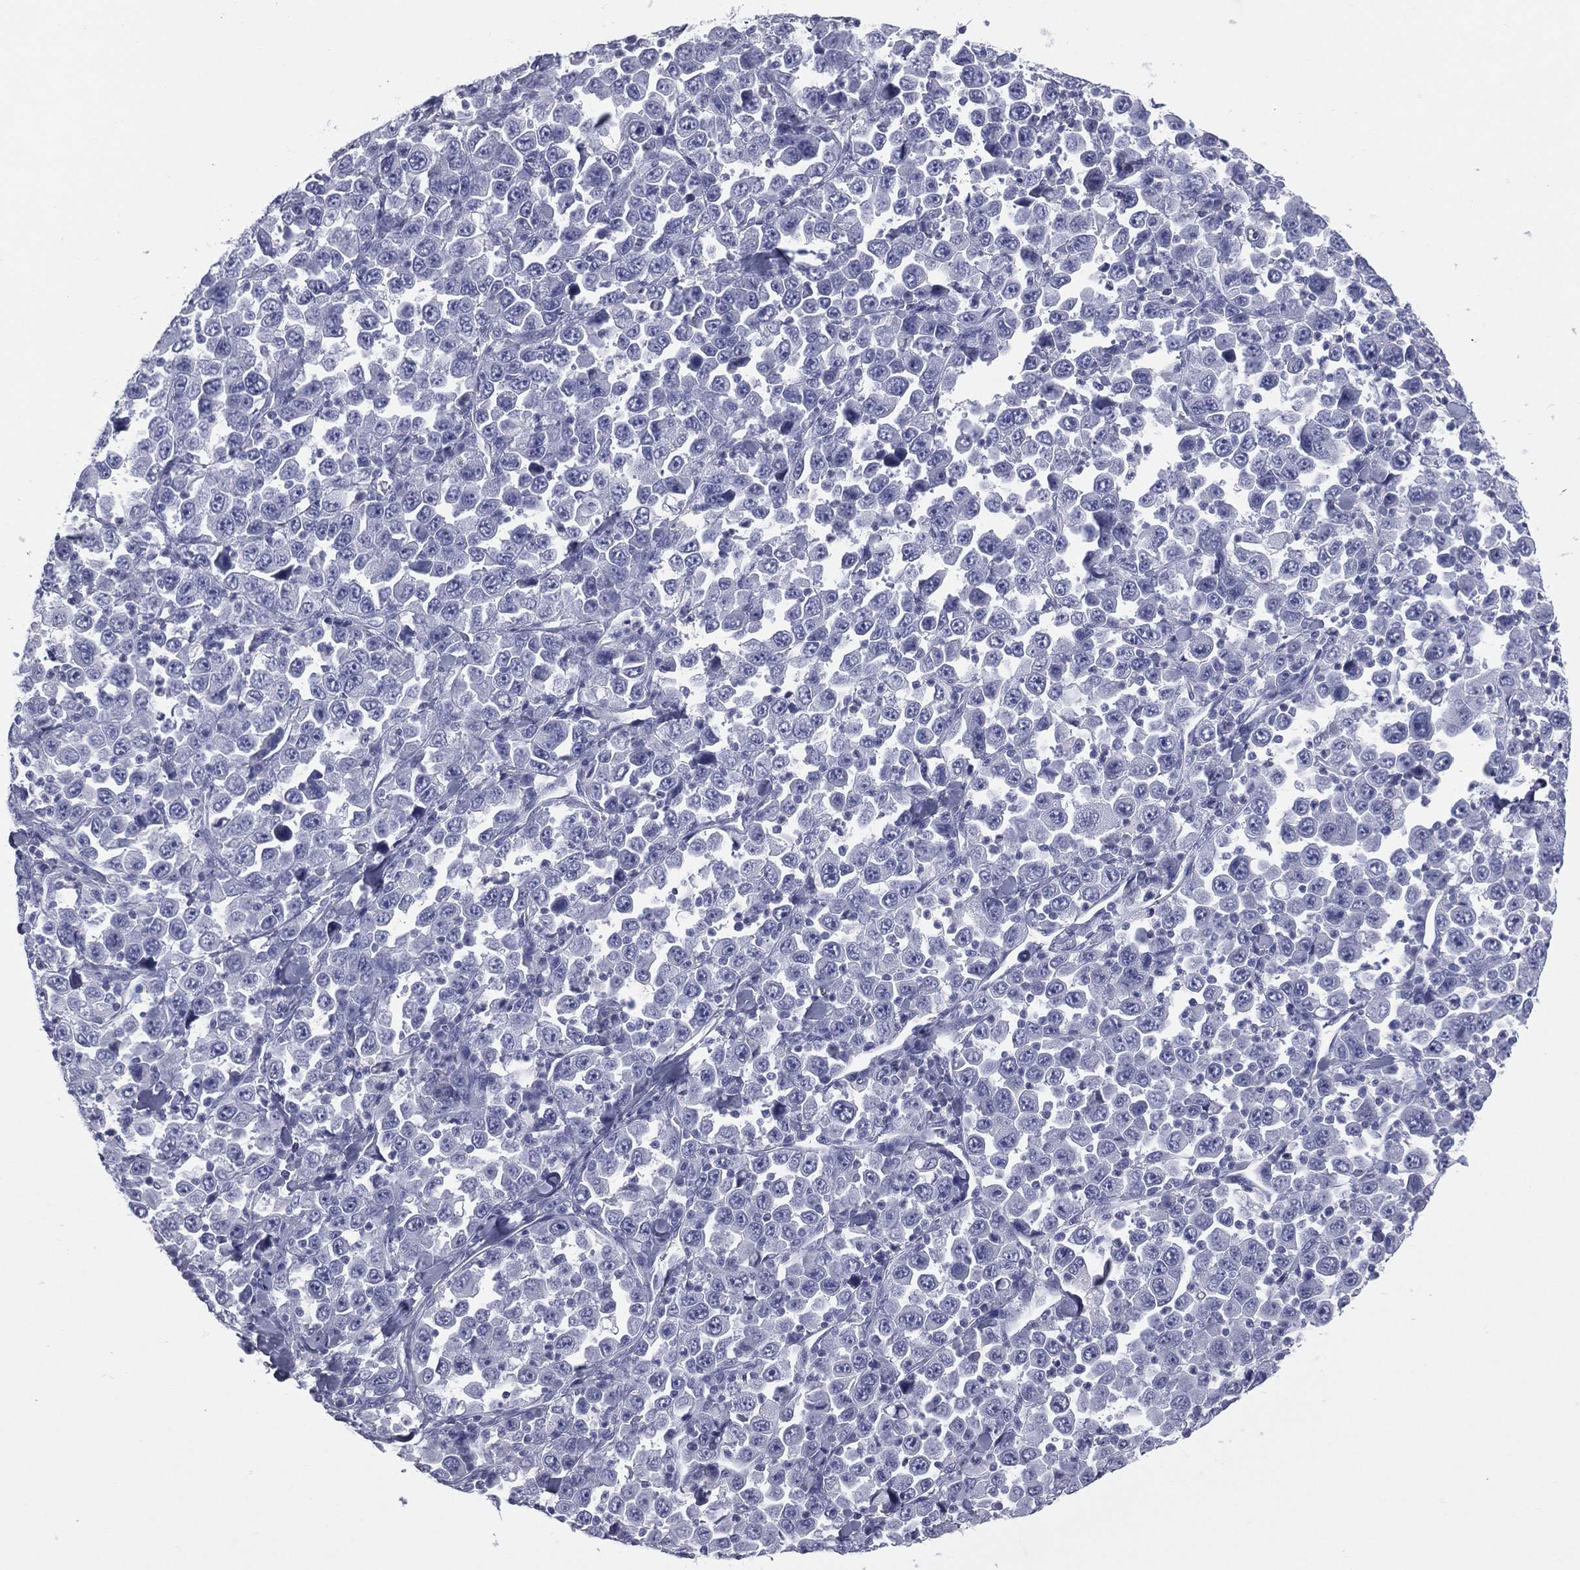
{"staining": {"intensity": "negative", "quantity": "none", "location": "none"}, "tissue": "stomach cancer", "cell_type": "Tumor cells", "image_type": "cancer", "snomed": [{"axis": "morphology", "description": "Normal tissue, NOS"}, {"axis": "morphology", "description": "Adenocarcinoma, NOS"}, {"axis": "topography", "description": "Stomach, upper"}, {"axis": "topography", "description": "Stomach"}], "caption": "Protein analysis of stomach adenocarcinoma shows no significant staining in tumor cells.", "gene": "MLN", "patient": {"sex": "male", "age": 59}}